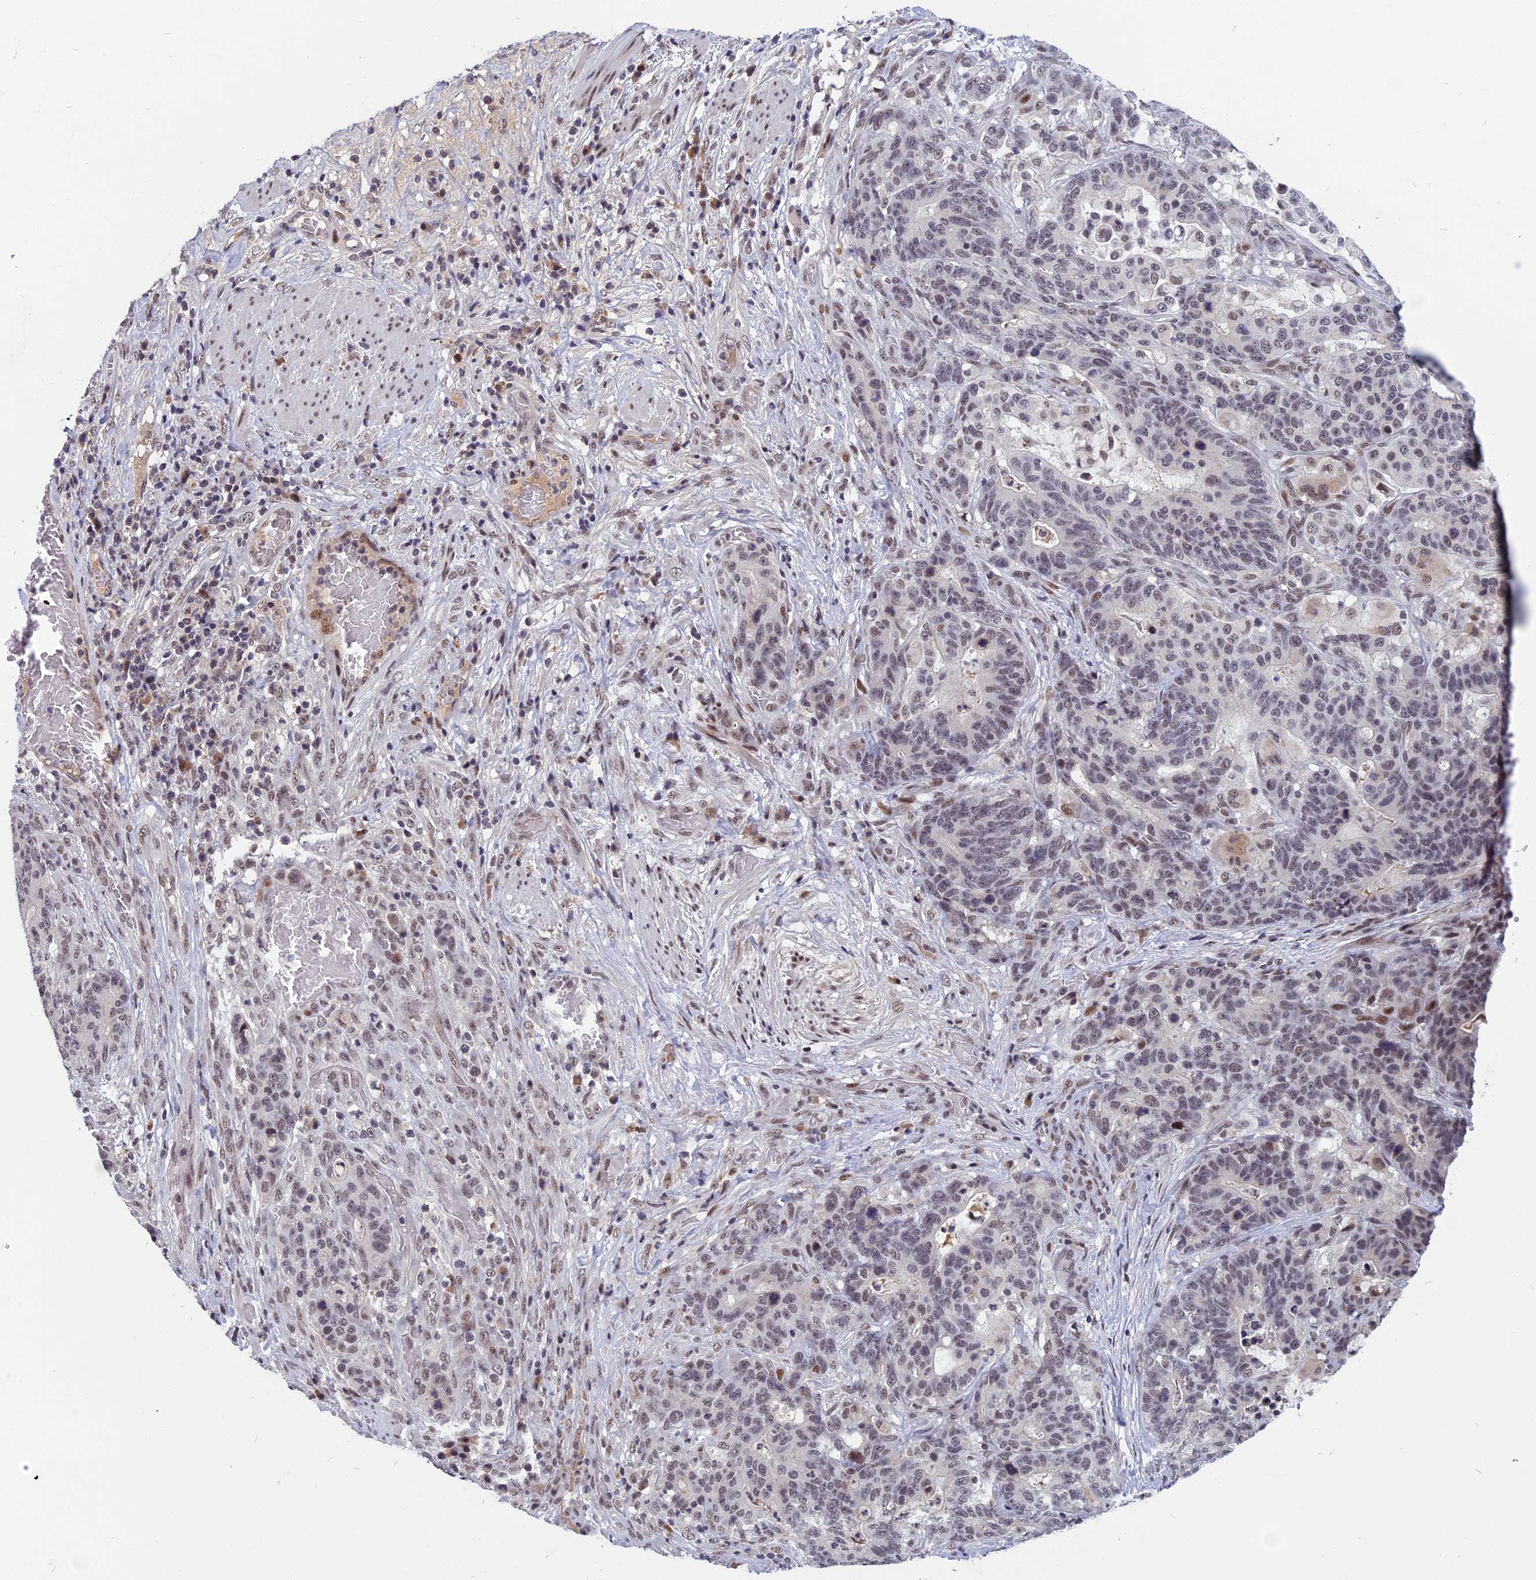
{"staining": {"intensity": "weak", "quantity": "<25%", "location": "nuclear"}, "tissue": "stomach cancer", "cell_type": "Tumor cells", "image_type": "cancer", "snomed": [{"axis": "morphology", "description": "Normal tissue, NOS"}, {"axis": "morphology", "description": "Adenocarcinoma, NOS"}, {"axis": "topography", "description": "Stomach"}], "caption": "Image shows no protein expression in tumor cells of stomach cancer (adenocarcinoma) tissue.", "gene": "CDC7", "patient": {"sex": "female", "age": 64}}